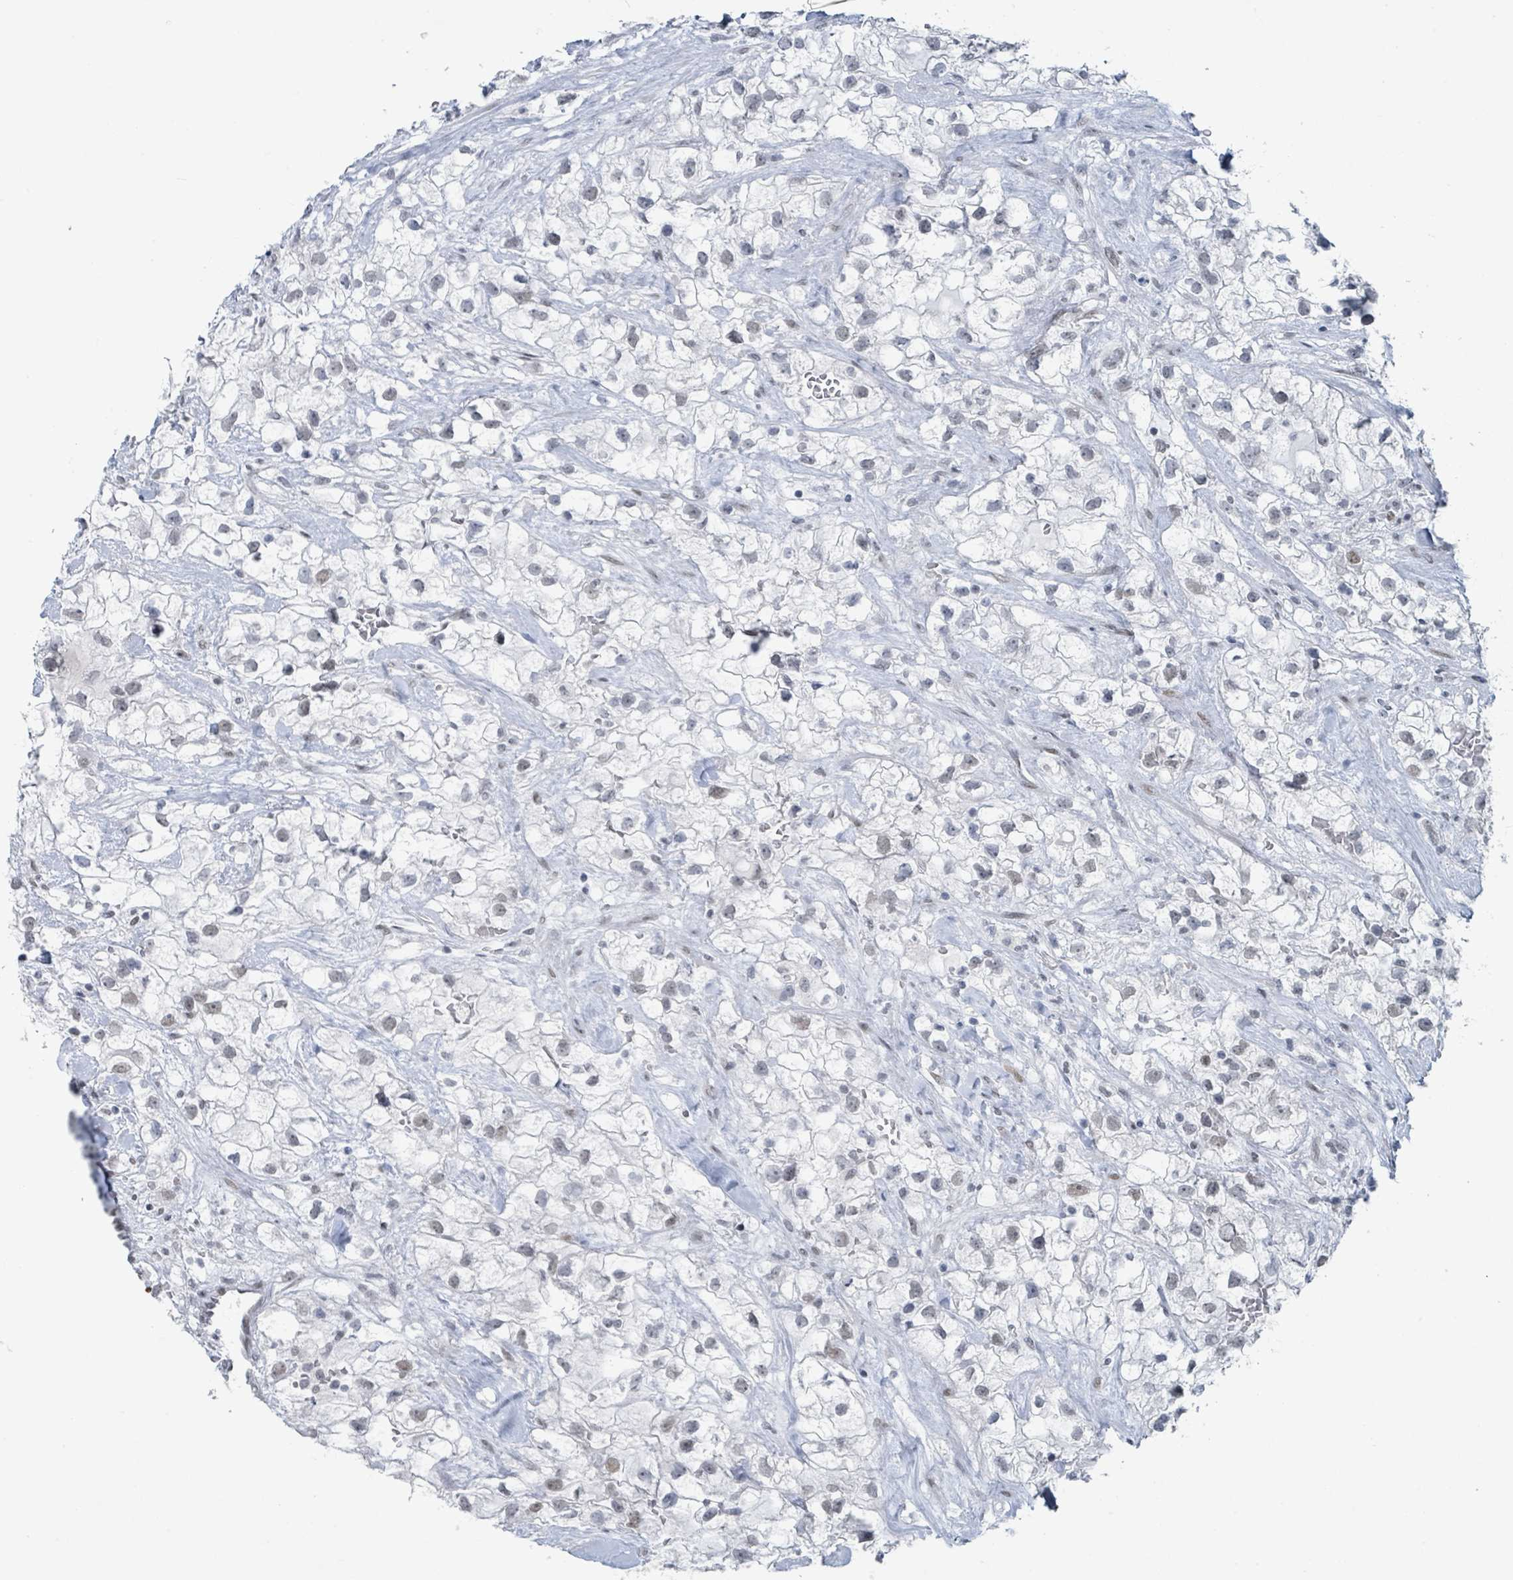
{"staining": {"intensity": "negative", "quantity": "none", "location": "none"}, "tissue": "renal cancer", "cell_type": "Tumor cells", "image_type": "cancer", "snomed": [{"axis": "morphology", "description": "Adenocarcinoma, NOS"}, {"axis": "topography", "description": "Kidney"}], "caption": "An immunohistochemistry (IHC) histopathology image of renal adenocarcinoma is shown. There is no staining in tumor cells of renal adenocarcinoma. The staining was performed using DAB to visualize the protein expression in brown, while the nuclei were stained in blue with hematoxylin (Magnification: 20x).", "gene": "EHMT2", "patient": {"sex": "male", "age": 59}}